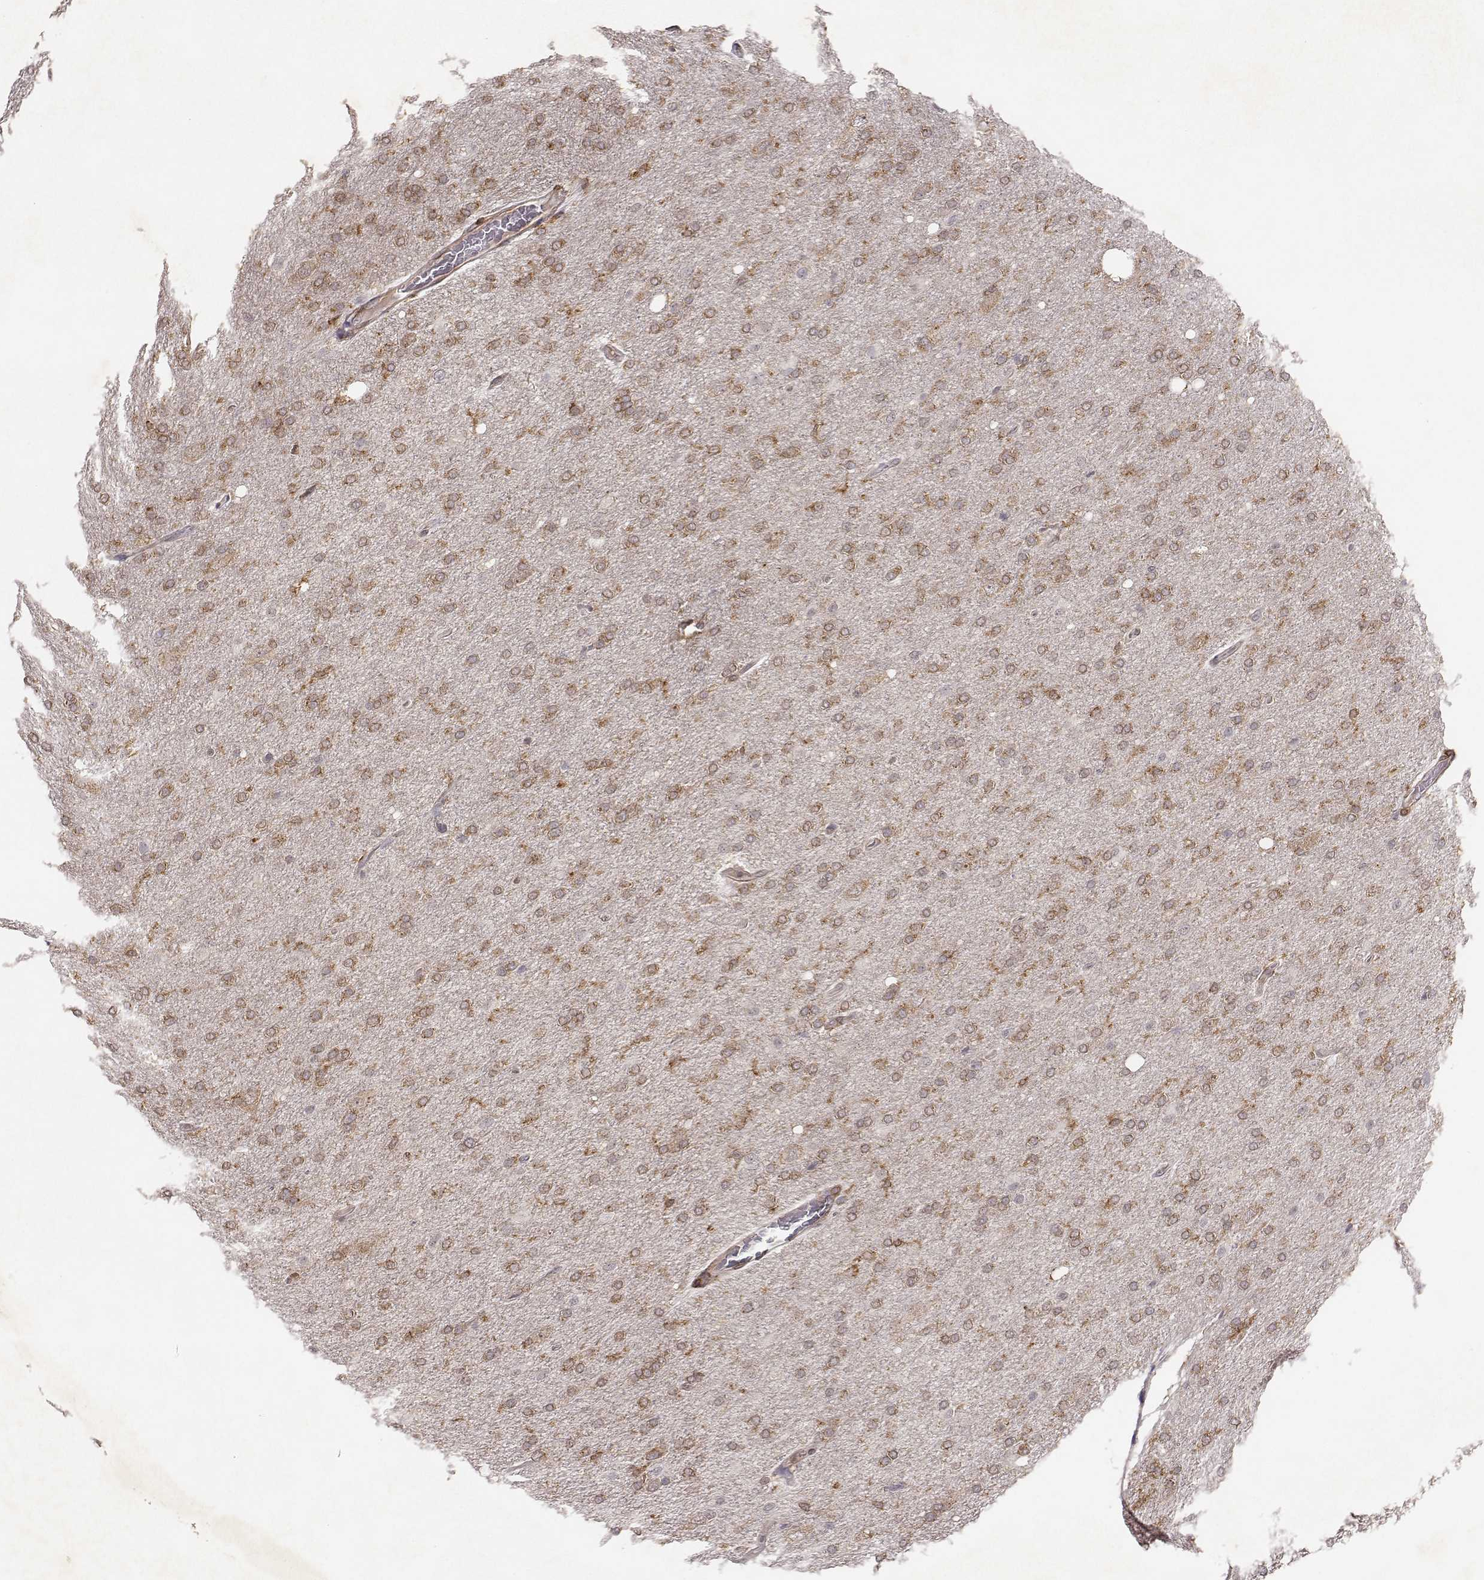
{"staining": {"intensity": "moderate", "quantity": ">75%", "location": "cytoplasmic/membranous"}, "tissue": "glioma", "cell_type": "Tumor cells", "image_type": "cancer", "snomed": [{"axis": "morphology", "description": "Glioma, malignant, High grade"}, {"axis": "topography", "description": "Cerebral cortex"}], "caption": "A brown stain highlights moderate cytoplasmic/membranous staining of a protein in human malignant glioma (high-grade) tumor cells.", "gene": "PILRA", "patient": {"sex": "male", "age": 70}}